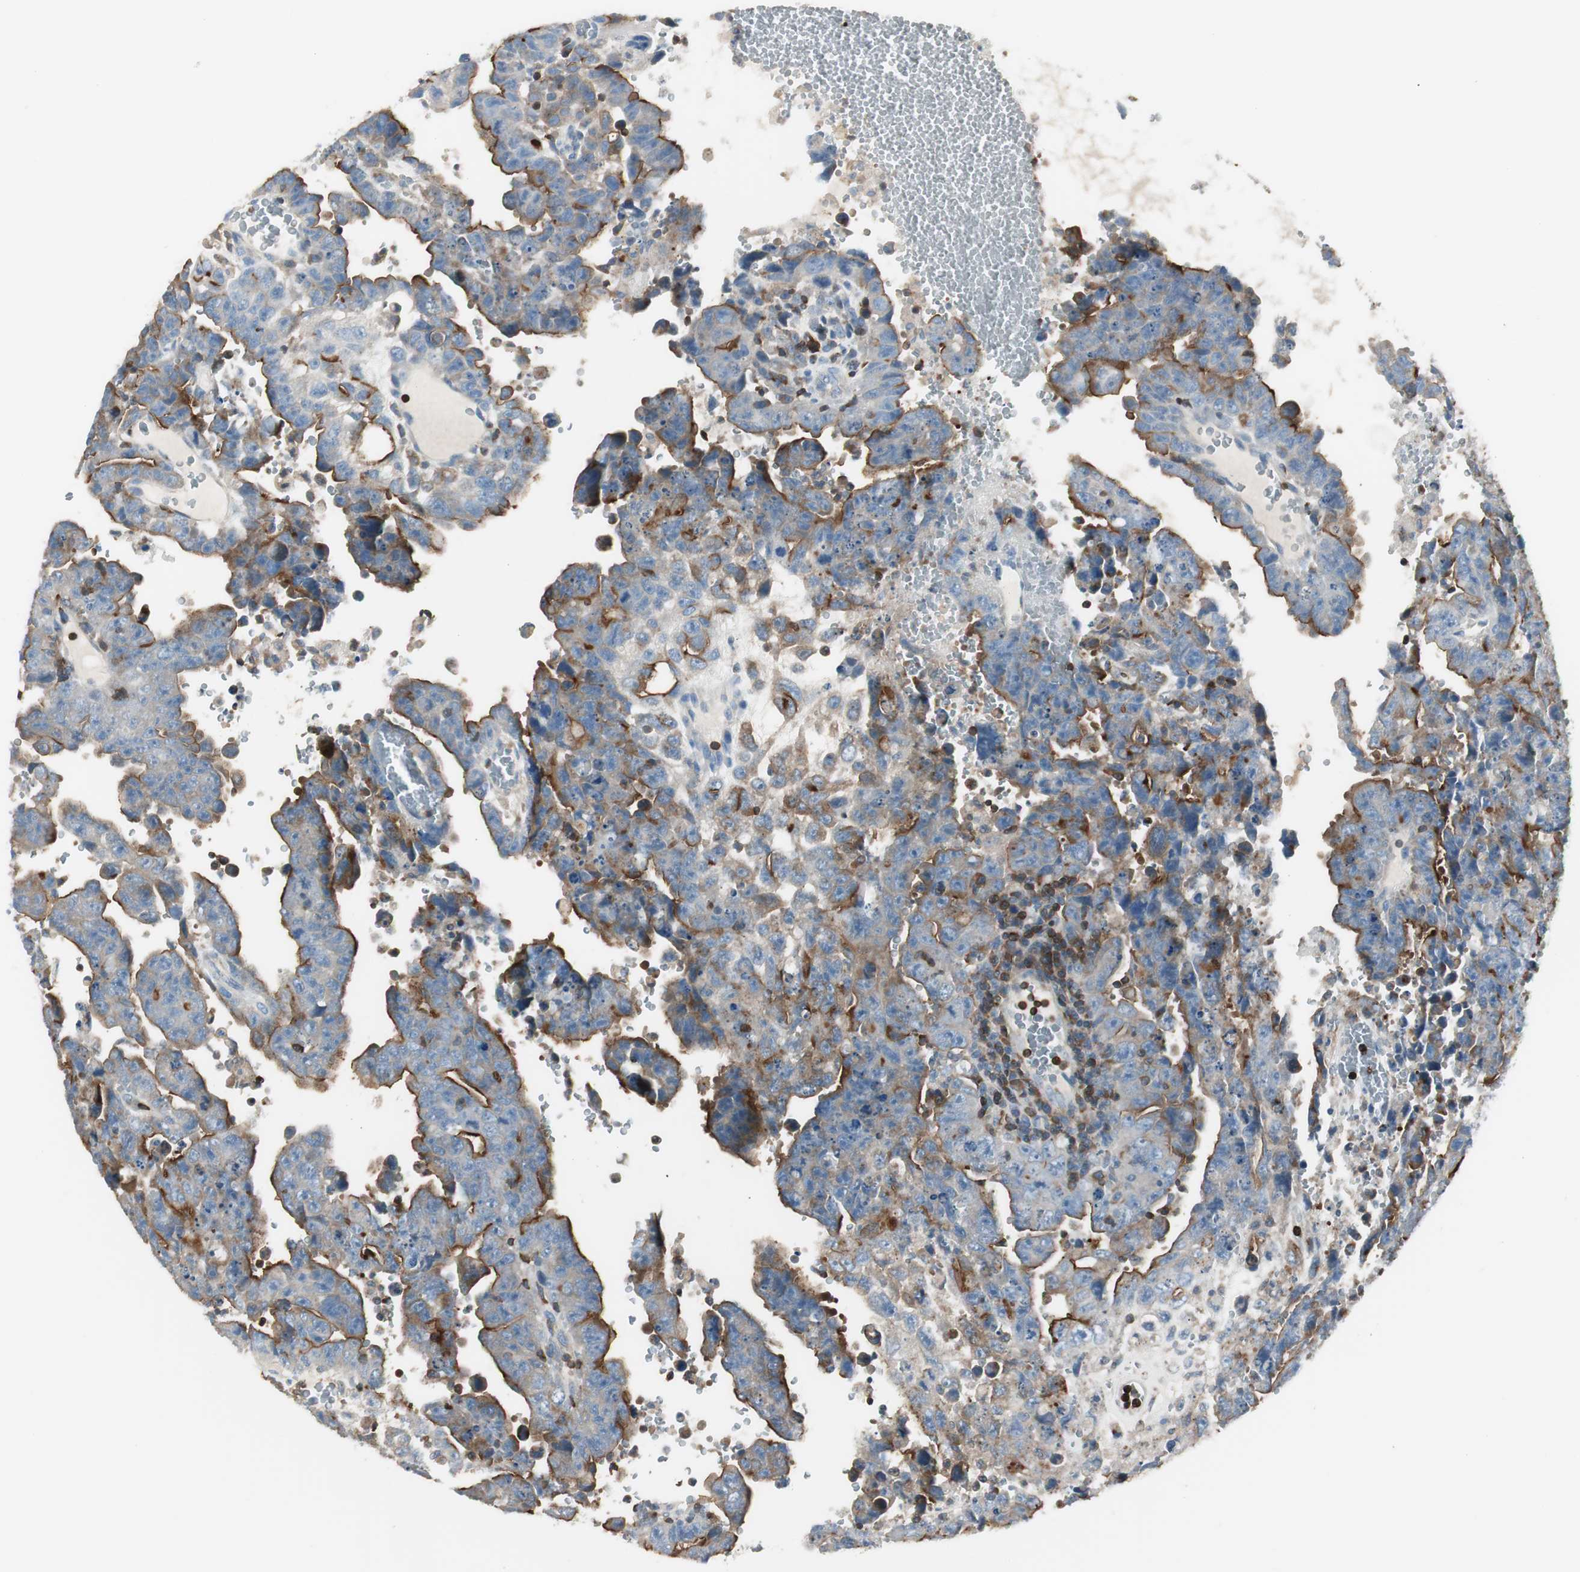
{"staining": {"intensity": "moderate", "quantity": "25%-75%", "location": "cytoplasmic/membranous"}, "tissue": "testis cancer", "cell_type": "Tumor cells", "image_type": "cancer", "snomed": [{"axis": "morphology", "description": "Carcinoma, Embryonal, NOS"}, {"axis": "topography", "description": "Testis"}], "caption": "Immunohistochemical staining of human embryonal carcinoma (testis) displays moderate cytoplasmic/membranous protein positivity in approximately 25%-75% of tumor cells. Using DAB (3,3'-diaminobenzidine) (brown) and hematoxylin (blue) stains, captured at high magnification using brightfield microscopy.", "gene": "SLC9A3R1", "patient": {"sex": "male", "age": 28}}